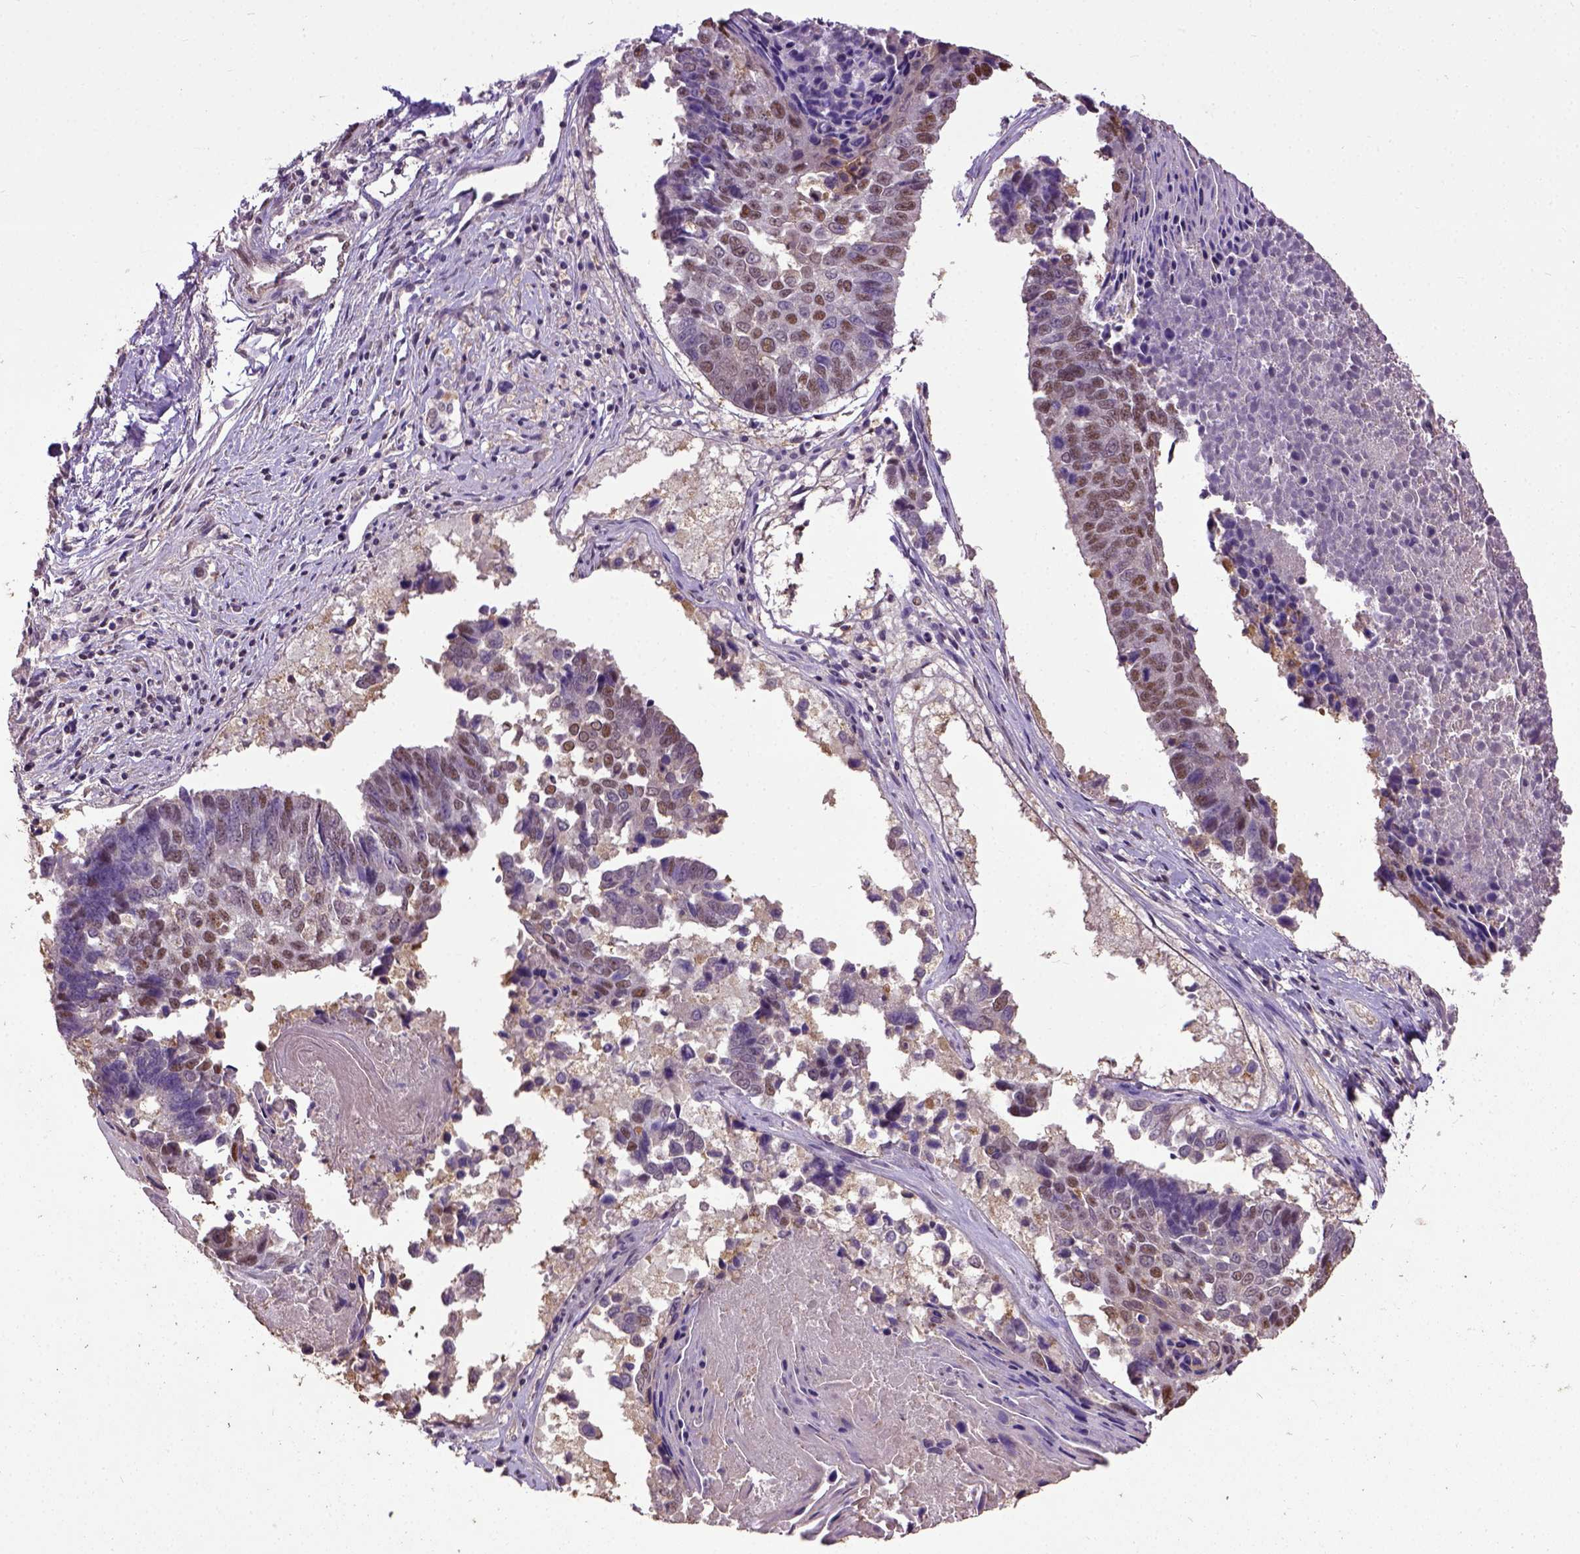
{"staining": {"intensity": "moderate", "quantity": ">75%", "location": "nuclear"}, "tissue": "lung cancer", "cell_type": "Tumor cells", "image_type": "cancer", "snomed": [{"axis": "morphology", "description": "Squamous cell carcinoma, NOS"}, {"axis": "topography", "description": "Lung"}], "caption": "High-power microscopy captured an immunohistochemistry image of lung cancer (squamous cell carcinoma), revealing moderate nuclear positivity in approximately >75% of tumor cells. The staining is performed using DAB (3,3'-diaminobenzidine) brown chromogen to label protein expression. The nuclei are counter-stained blue using hematoxylin.", "gene": "UBA3", "patient": {"sex": "male", "age": 73}}